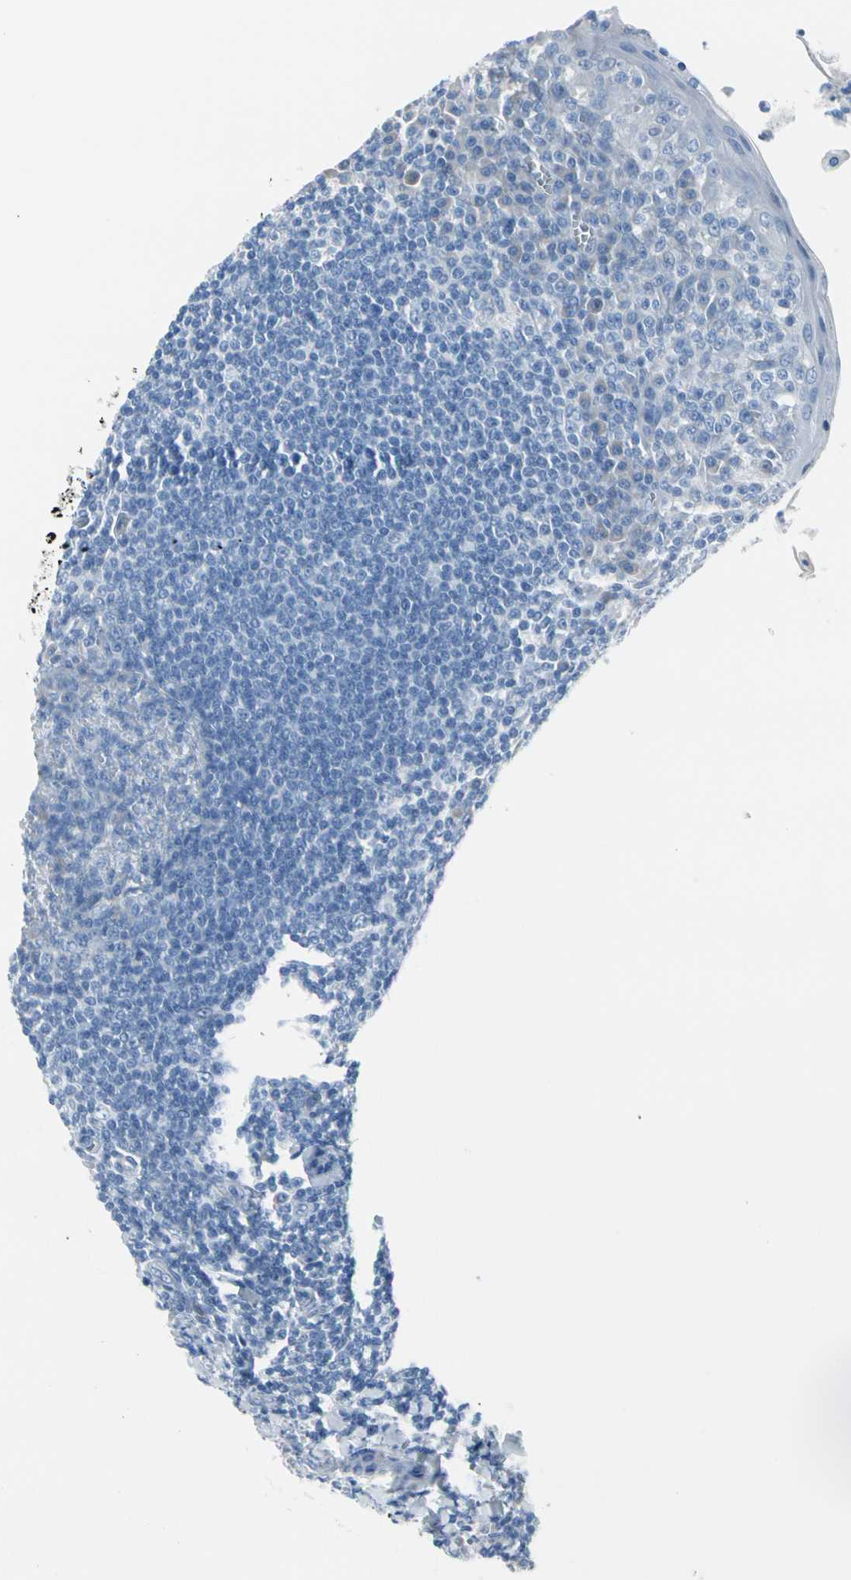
{"staining": {"intensity": "negative", "quantity": "none", "location": "none"}, "tissue": "tonsil", "cell_type": "Germinal center cells", "image_type": "normal", "snomed": [{"axis": "morphology", "description": "Normal tissue, NOS"}, {"axis": "topography", "description": "Tonsil"}], "caption": "High power microscopy photomicrograph of an immunohistochemistry photomicrograph of normal tonsil, revealing no significant expression in germinal center cells.", "gene": "TPO", "patient": {"sex": "male", "age": 31}}